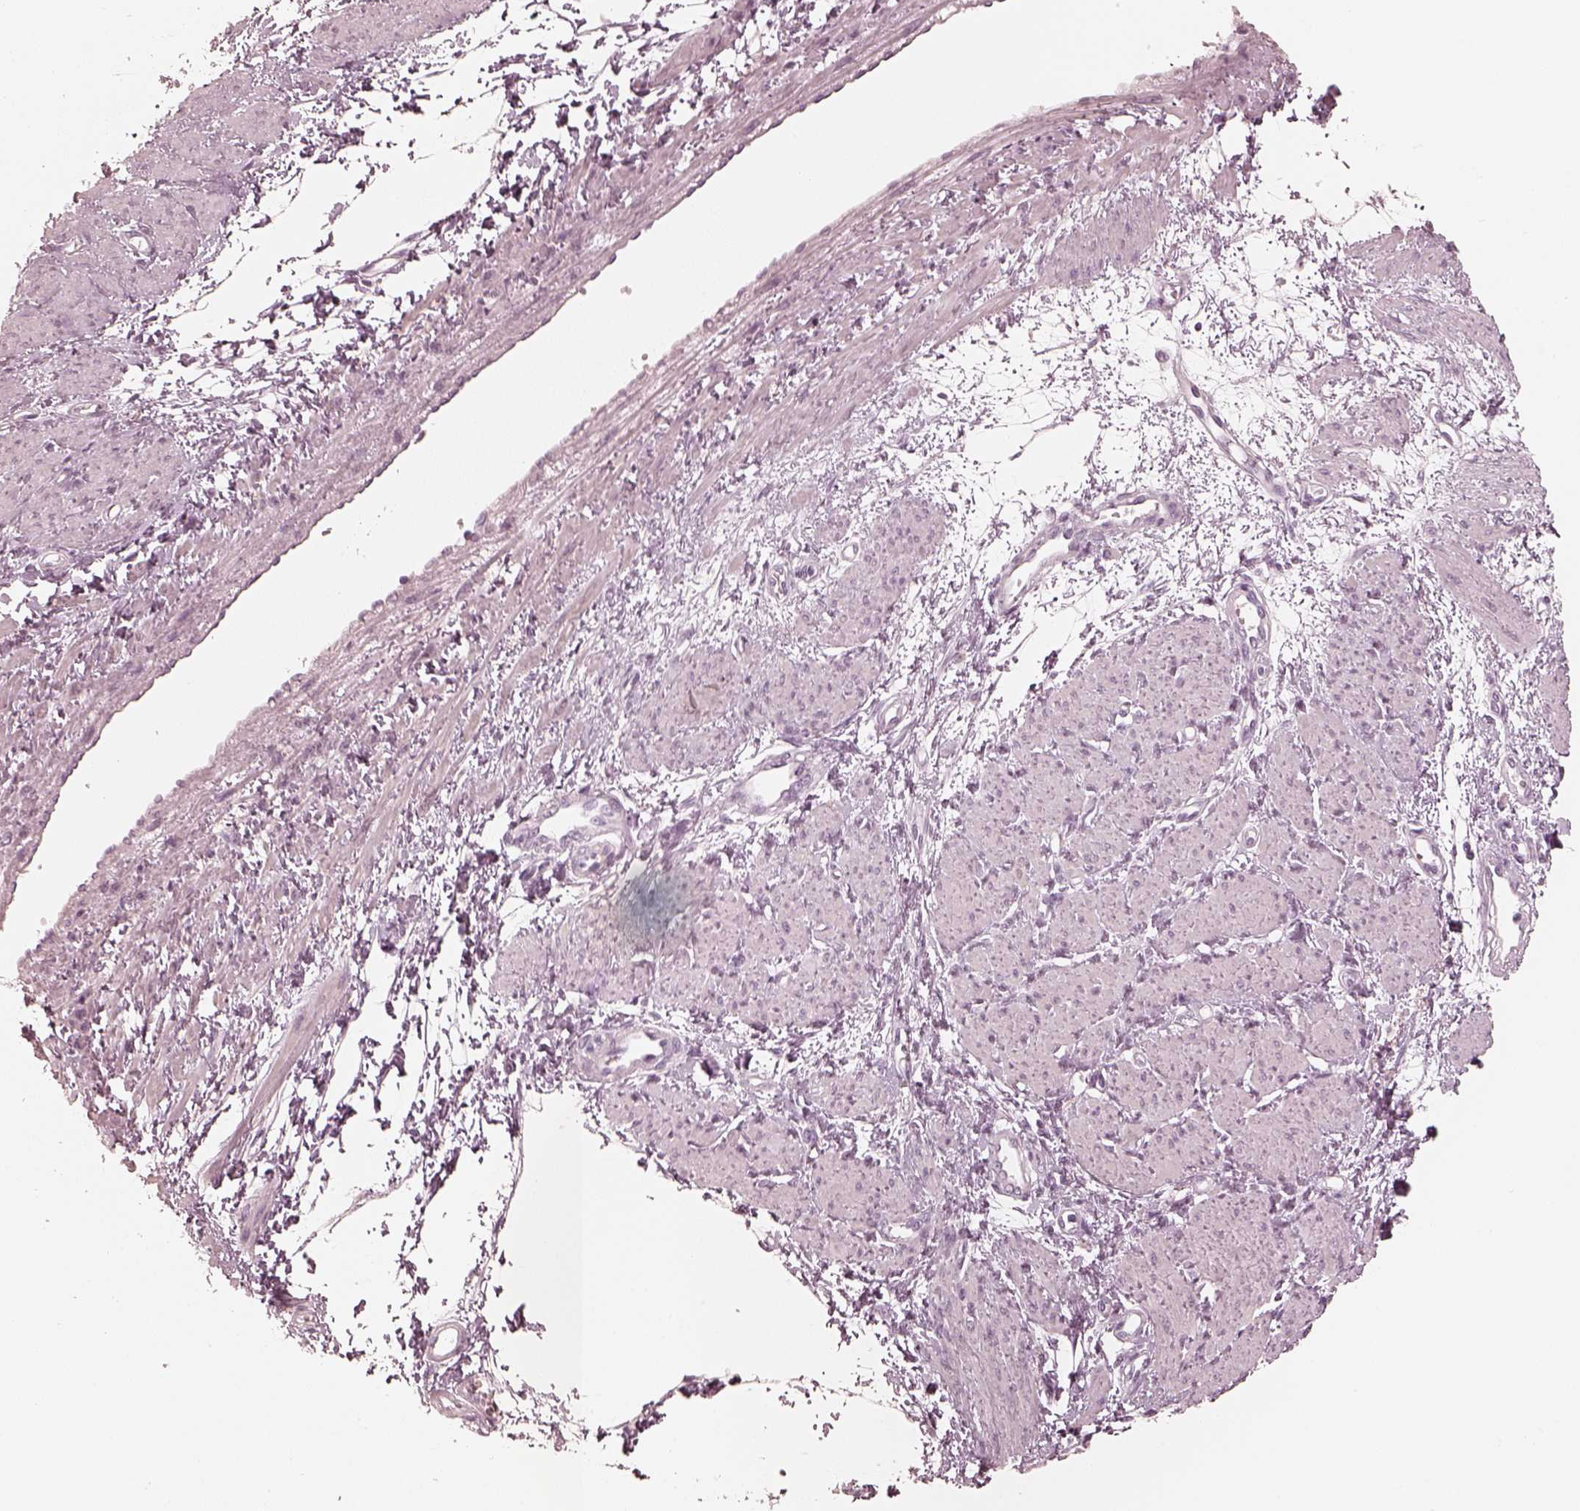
{"staining": {"intensity": "negative", "quantity": "none", "location": "none"}, "tissue": "smooth muscle", "cell_type": "Smooth muscle cells", "image_type": "normal", "snomed": [{"axis": "morphology", "description": "Normal tissue, NOS"}, {"axis": "topography", "description": "Smooth muscle"}, {"axis": "topography", "description": "Uterus"}], "caption": "Human smooth muscle stained for a protein using IHC reveals no expression in smooth muscle cells.", "gene": "CALR3", "patient": {"sex": "female", "age": 39}}